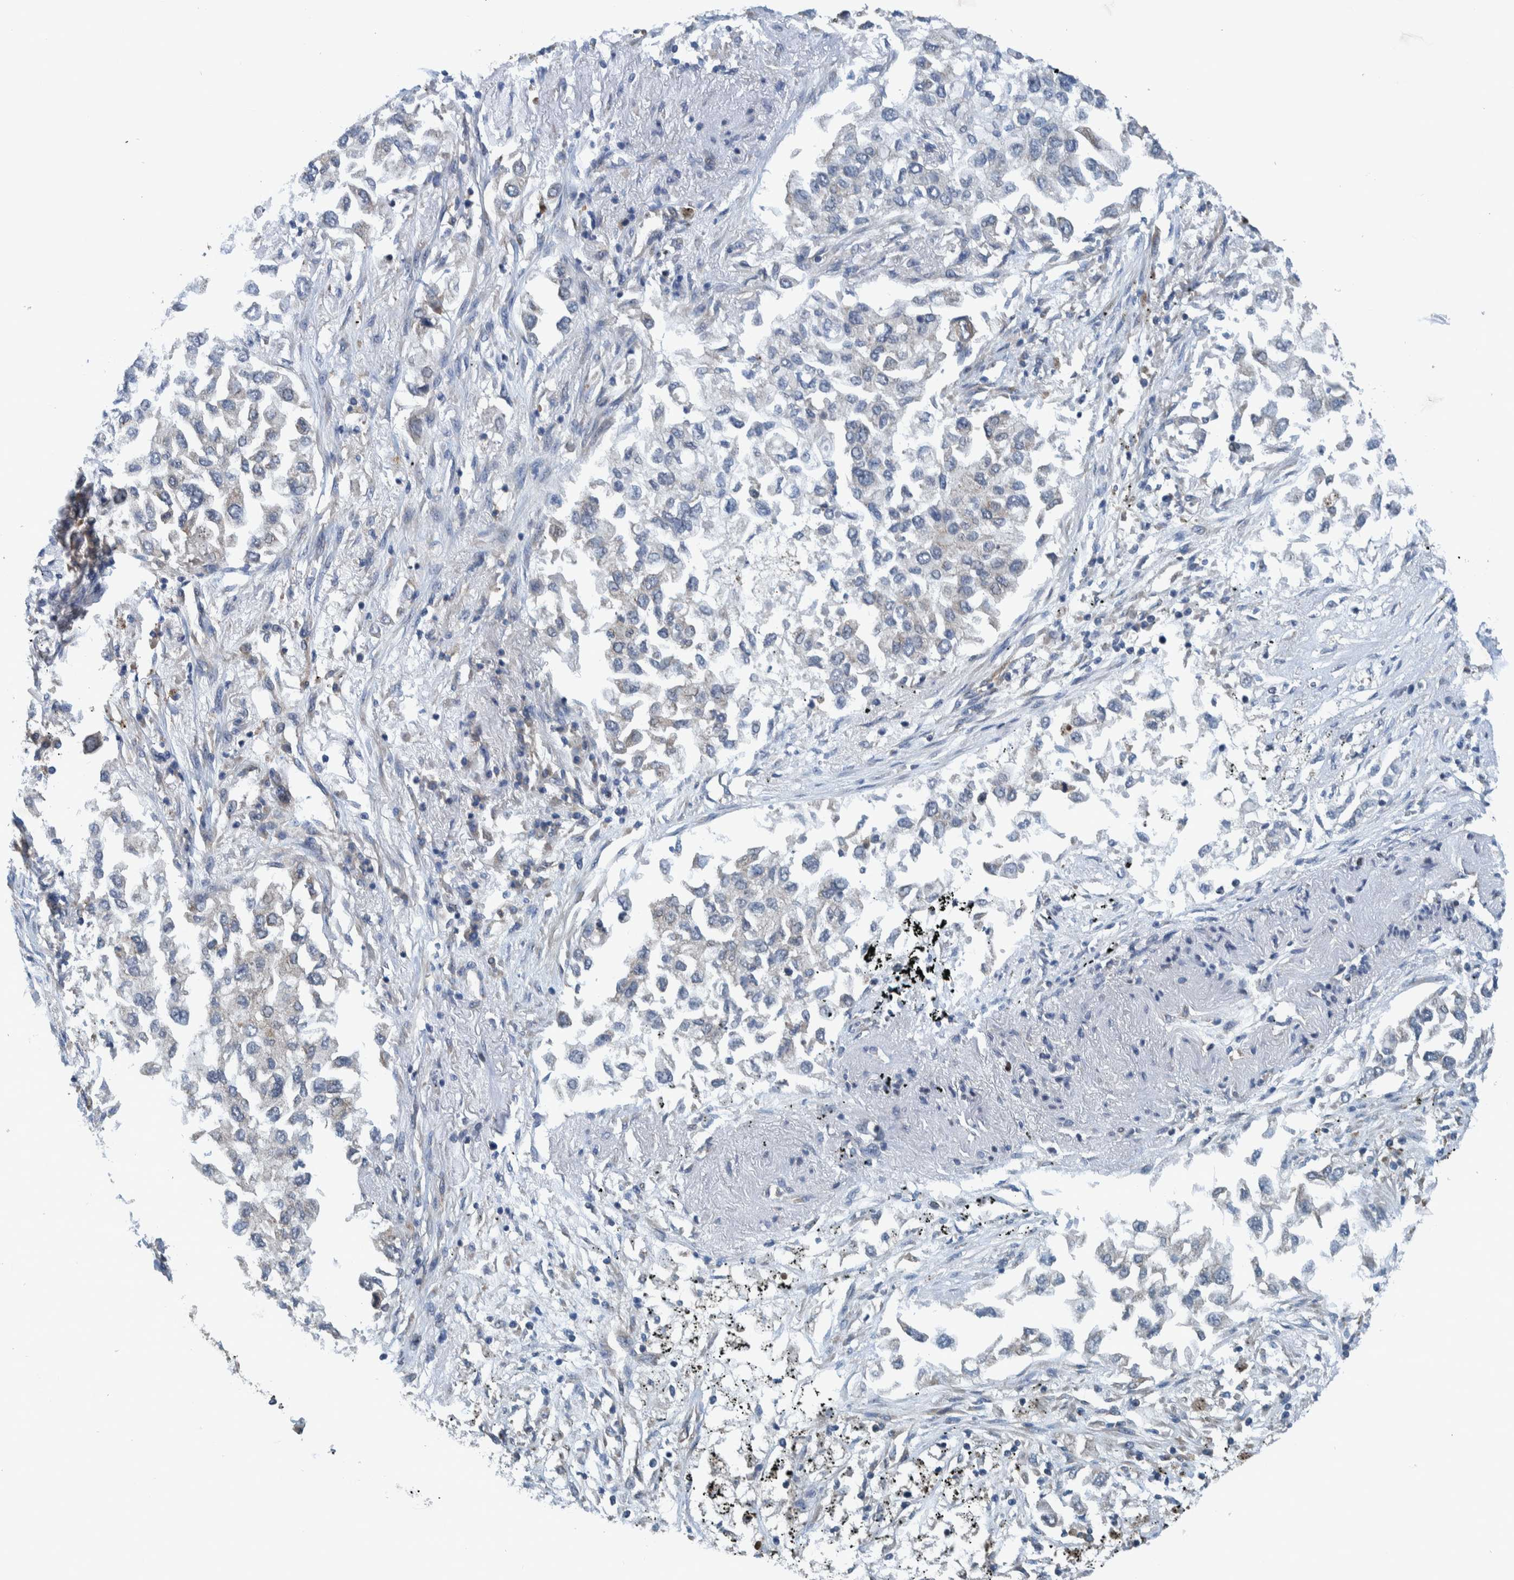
{"staining": {"intensity": "weak", "quantity": "<25%", "location": "cytoplasmic/membranous"}, "tissue": "lung cancer", "cell_type": "Tumor cells", "image_type": "cancer", "snomed": [{"axis": "morphology", "description": "Inflammation, NOS"}, {"axis": "morphology", "description": "Adenocarcinoma, NOS"}, {"axis": "topography", "description": "Lung"}], "caption": "Adenocarcinoma (lung) was stained to show a protein in brown. There is no significant positivity in tumor cells.", "gene": "MRPS7", "patient": {"sex": "male", "age": 63}}